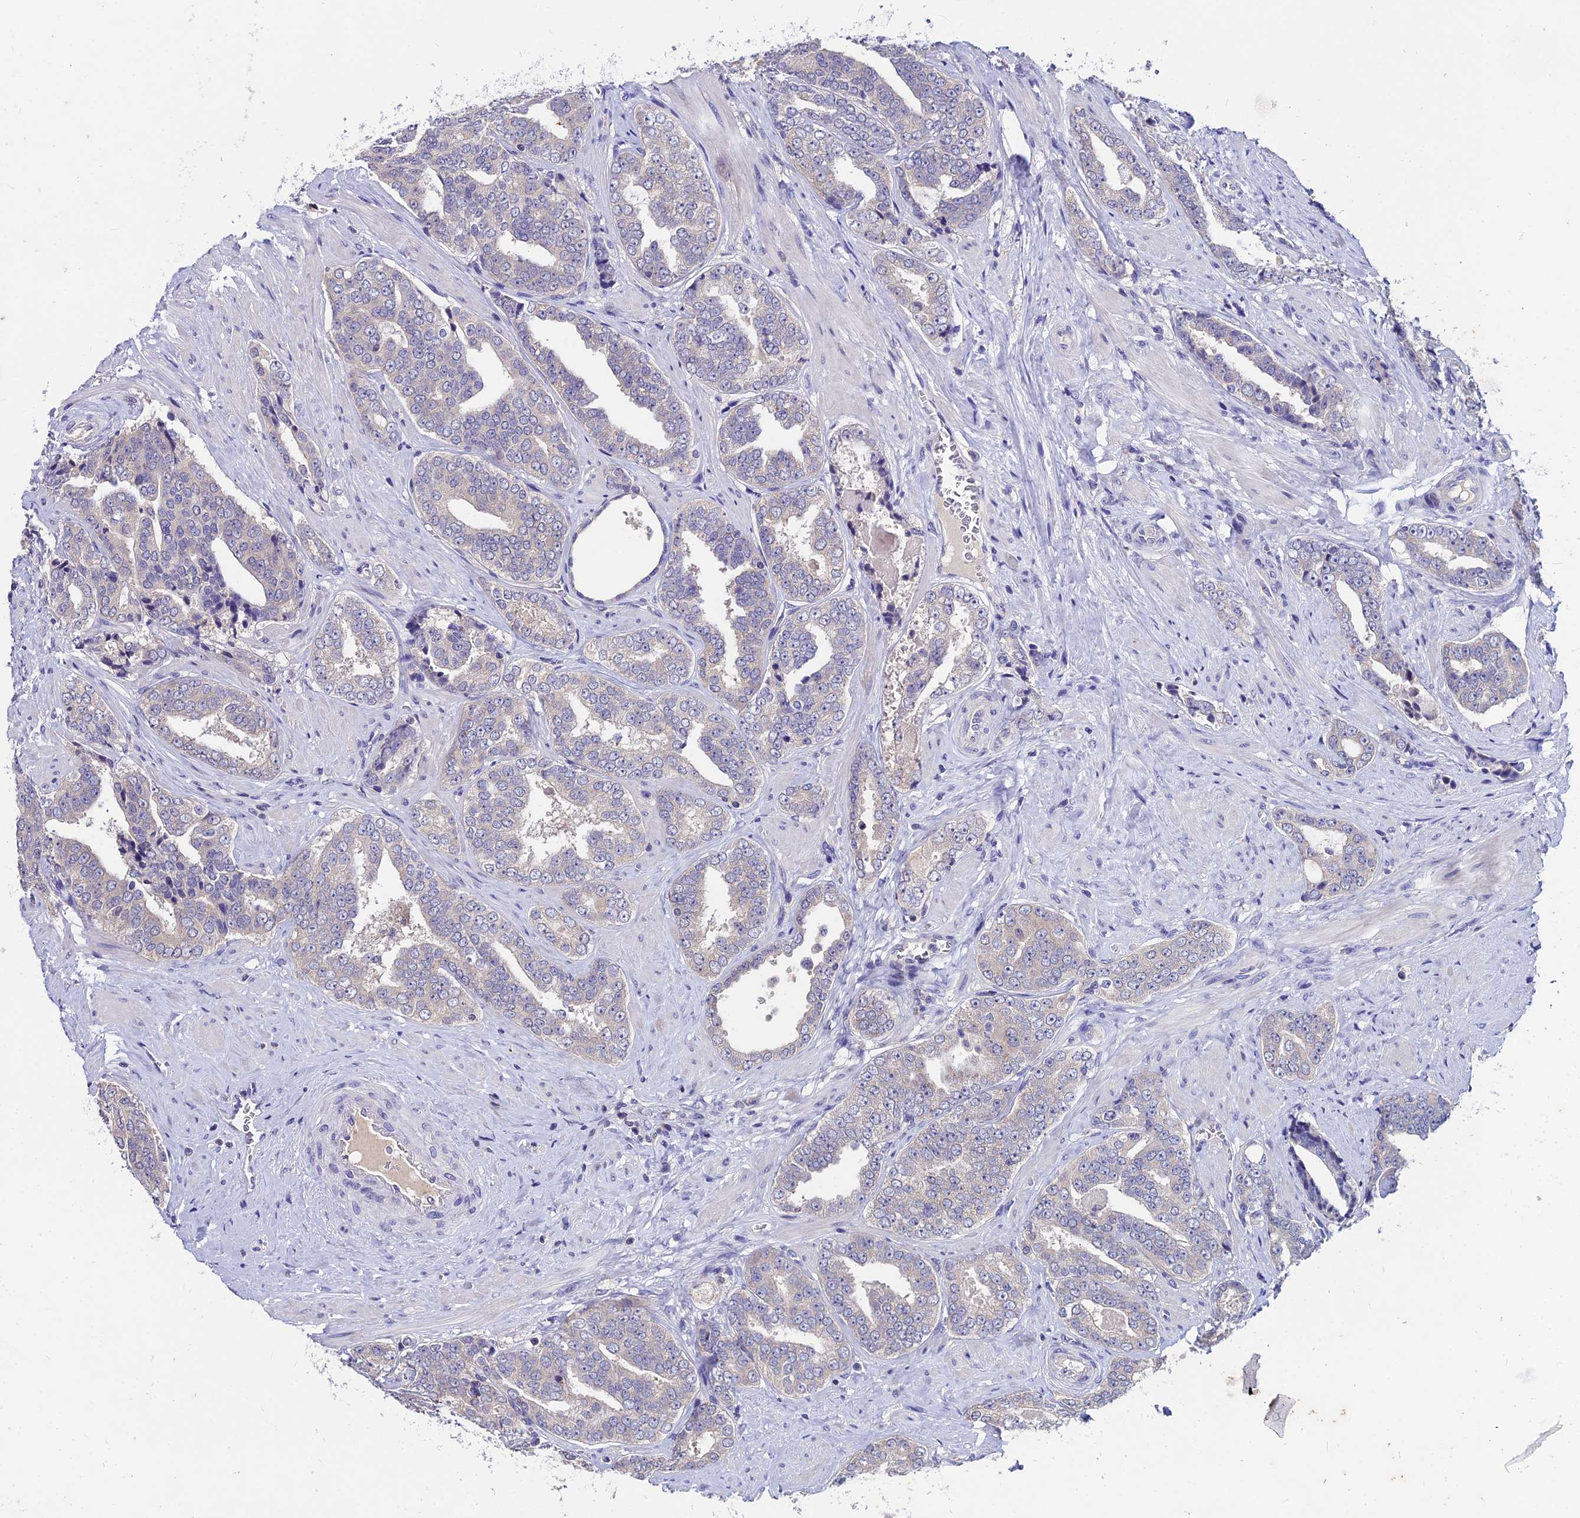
{"staining": {"intensity": "negative", "quantity": "none", "location": "none"}, "tissue": "prostate cancer", "cell_type": "Tumor cells", "image_type": "cancer", "snomed": [{"axis": "morphology", "description": "Adenocarcinoma, High grade"}, {"axis": "topography", "description": "Prostate"}], "caption": "Immunohistochemistry histopathology image of prostate high-grade adenocarcinoma stained for a protein (brown), which demonstrates no expression in tumor cells. (Stains: DAB (3,3'-diaminobenzidine) immunohistochemistry with hematoxylin counter stain, Microscopy: brightfield microscopy at high magnification).", "gene": "LGALS7", "patient": {"sex": "male", "age": 67}}